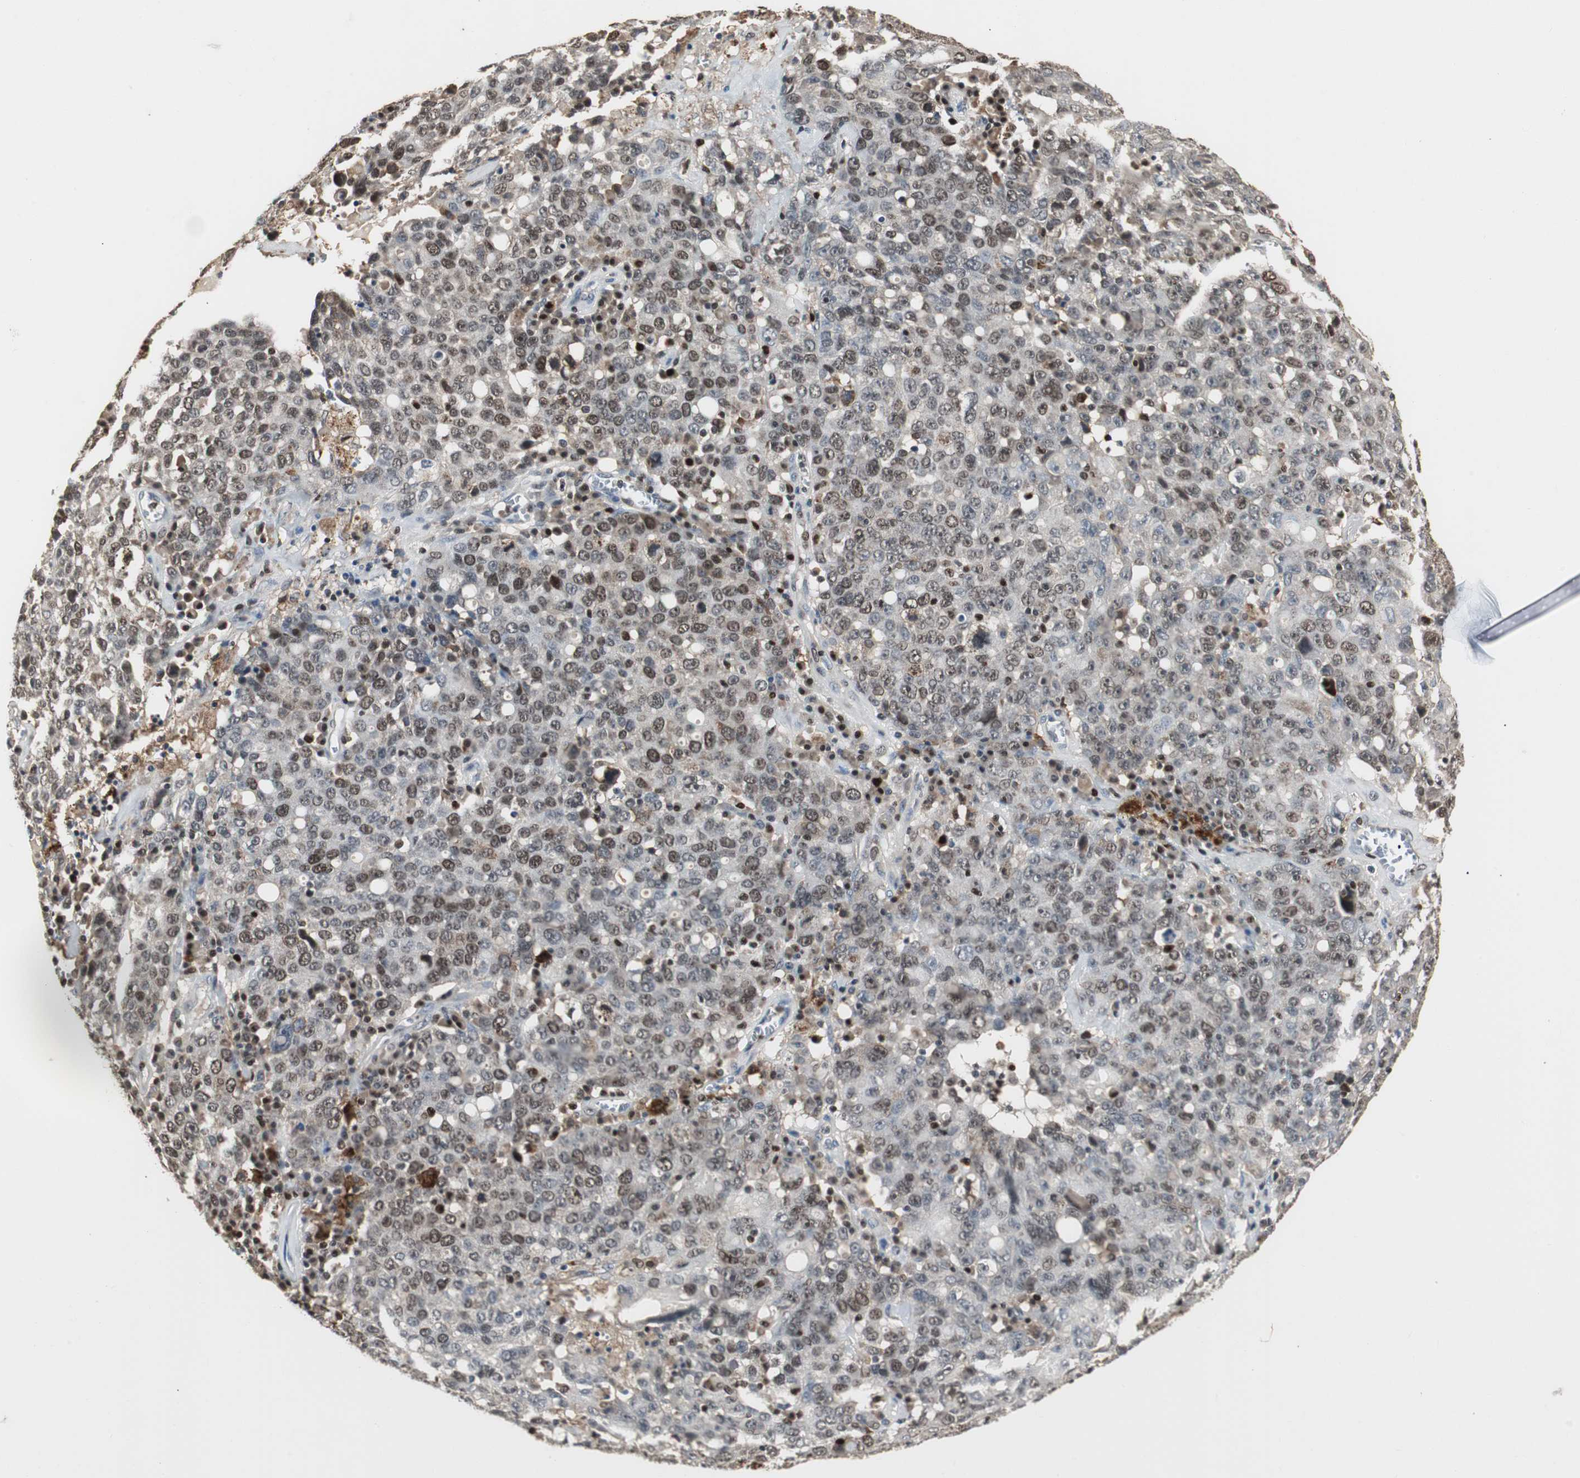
{"staining": {"intensity": "moderate", "quantity": "25%-75%", "location": "nuclear"}, "tissue": "ovarian cancer", "cell_type": "Tumor cells", "image_type": "cancer", "snomed": [{"axis": "morphology", "description": "Carcinoma, endometroid"}, {"axis": "topography", "description": "Ovary"}], "caption": "The immunohistochemical stain labels moderate nuclear positivity in tumor cells of ovarian endometroid carcinoma tissue.", "gene": "FEN1", "patient": {"sex": "female", "age": 62}}